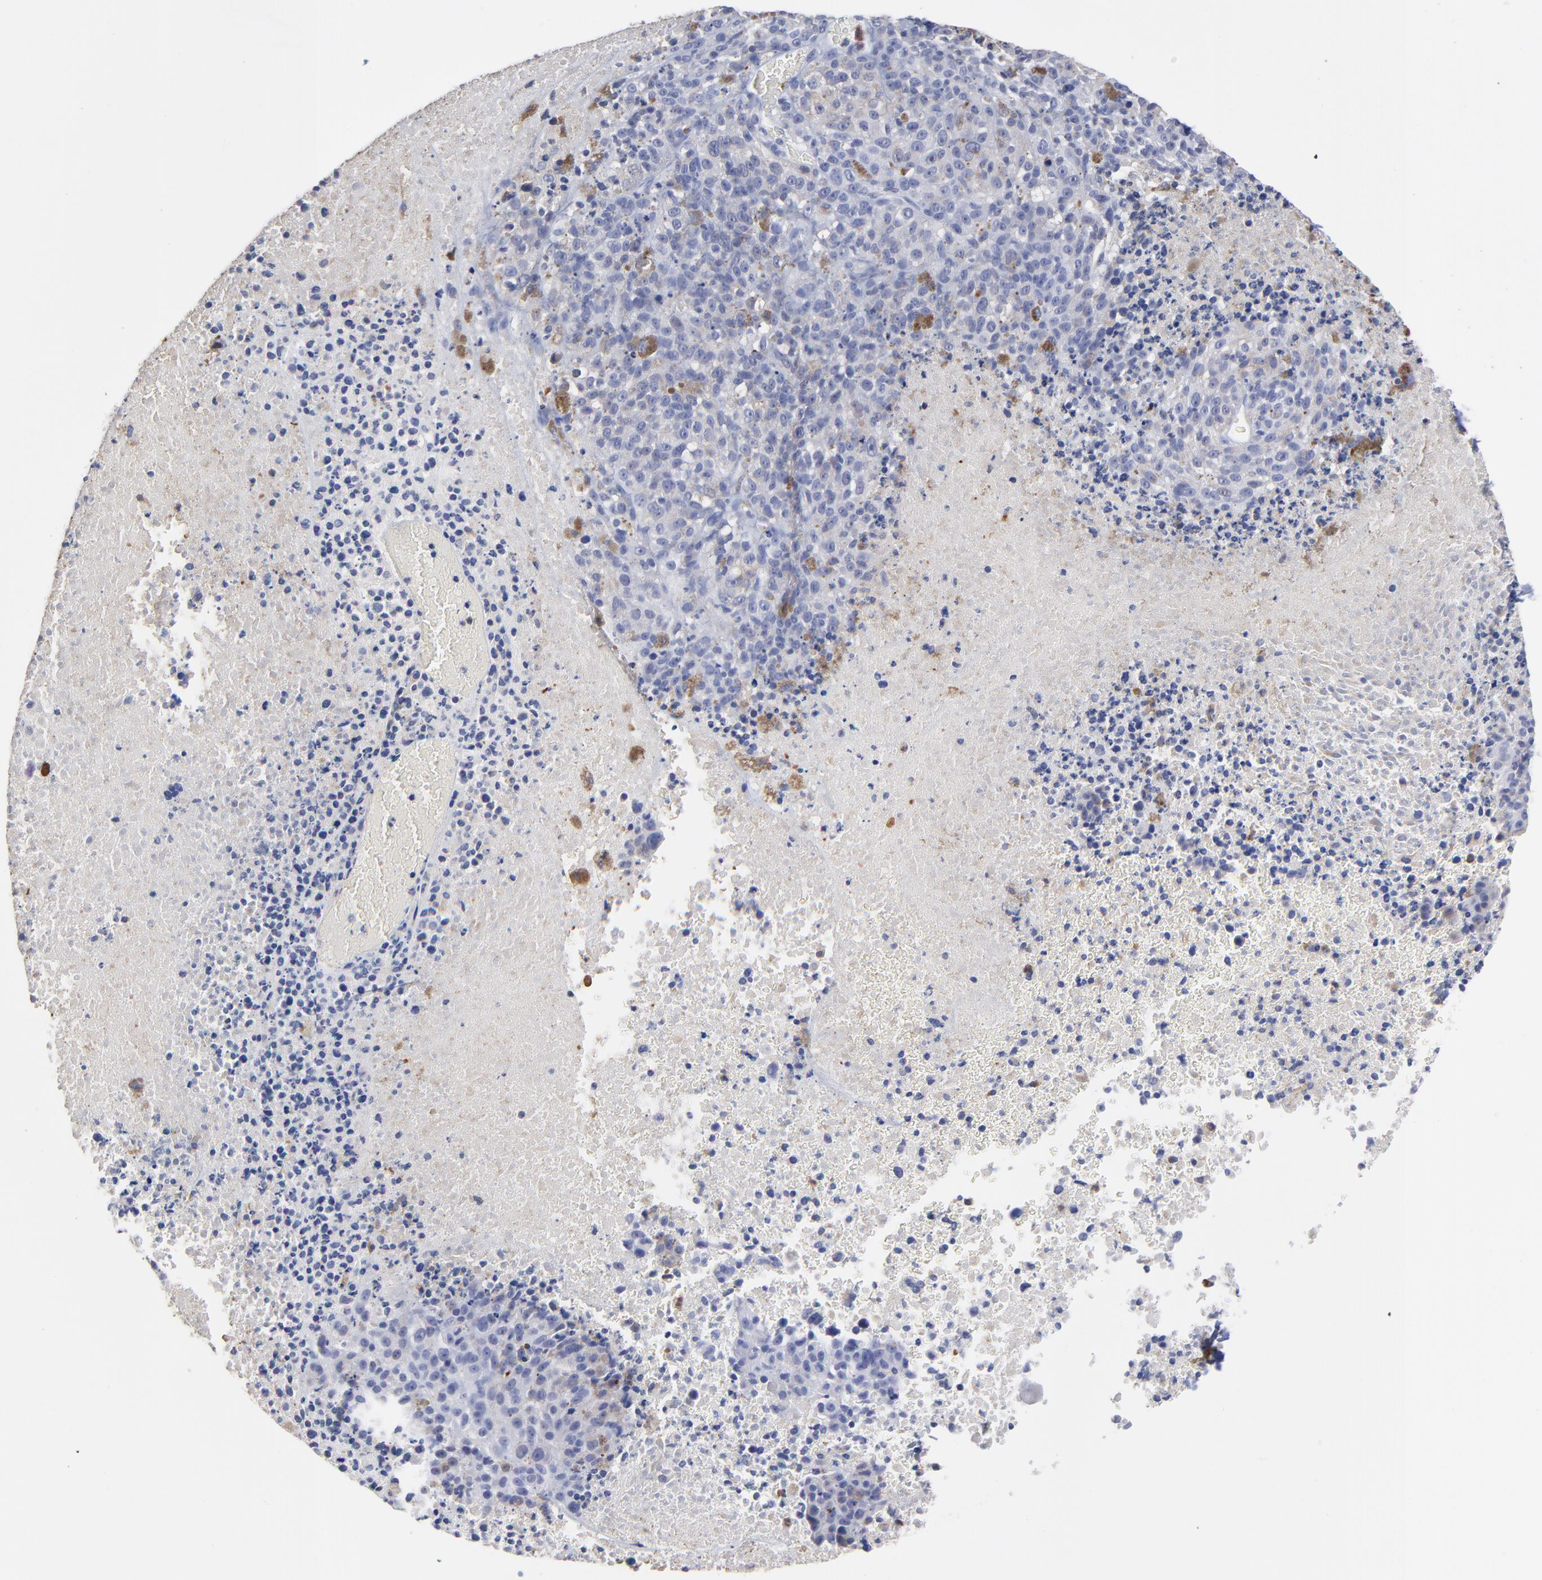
{"staining": {"intensity": "weak", "quantity": "<25%", "location": "cytoplasmic/membranous"}, "tissue": "melanoma", "cell_type": "Tumor cells", "image_type": "cancer", "snomed": [{"axis": "morphology", "description": "Malignant melanoma, Metastatic site"}, {"axis": "topography", "description": "Cerebral cortex"}], "caption": "Melanoma was stained to show a protein in brown. There is no significant expression in tumor cells.", "gene": "SMARCA1", "patient": {"sex": "female", "age": 52}}